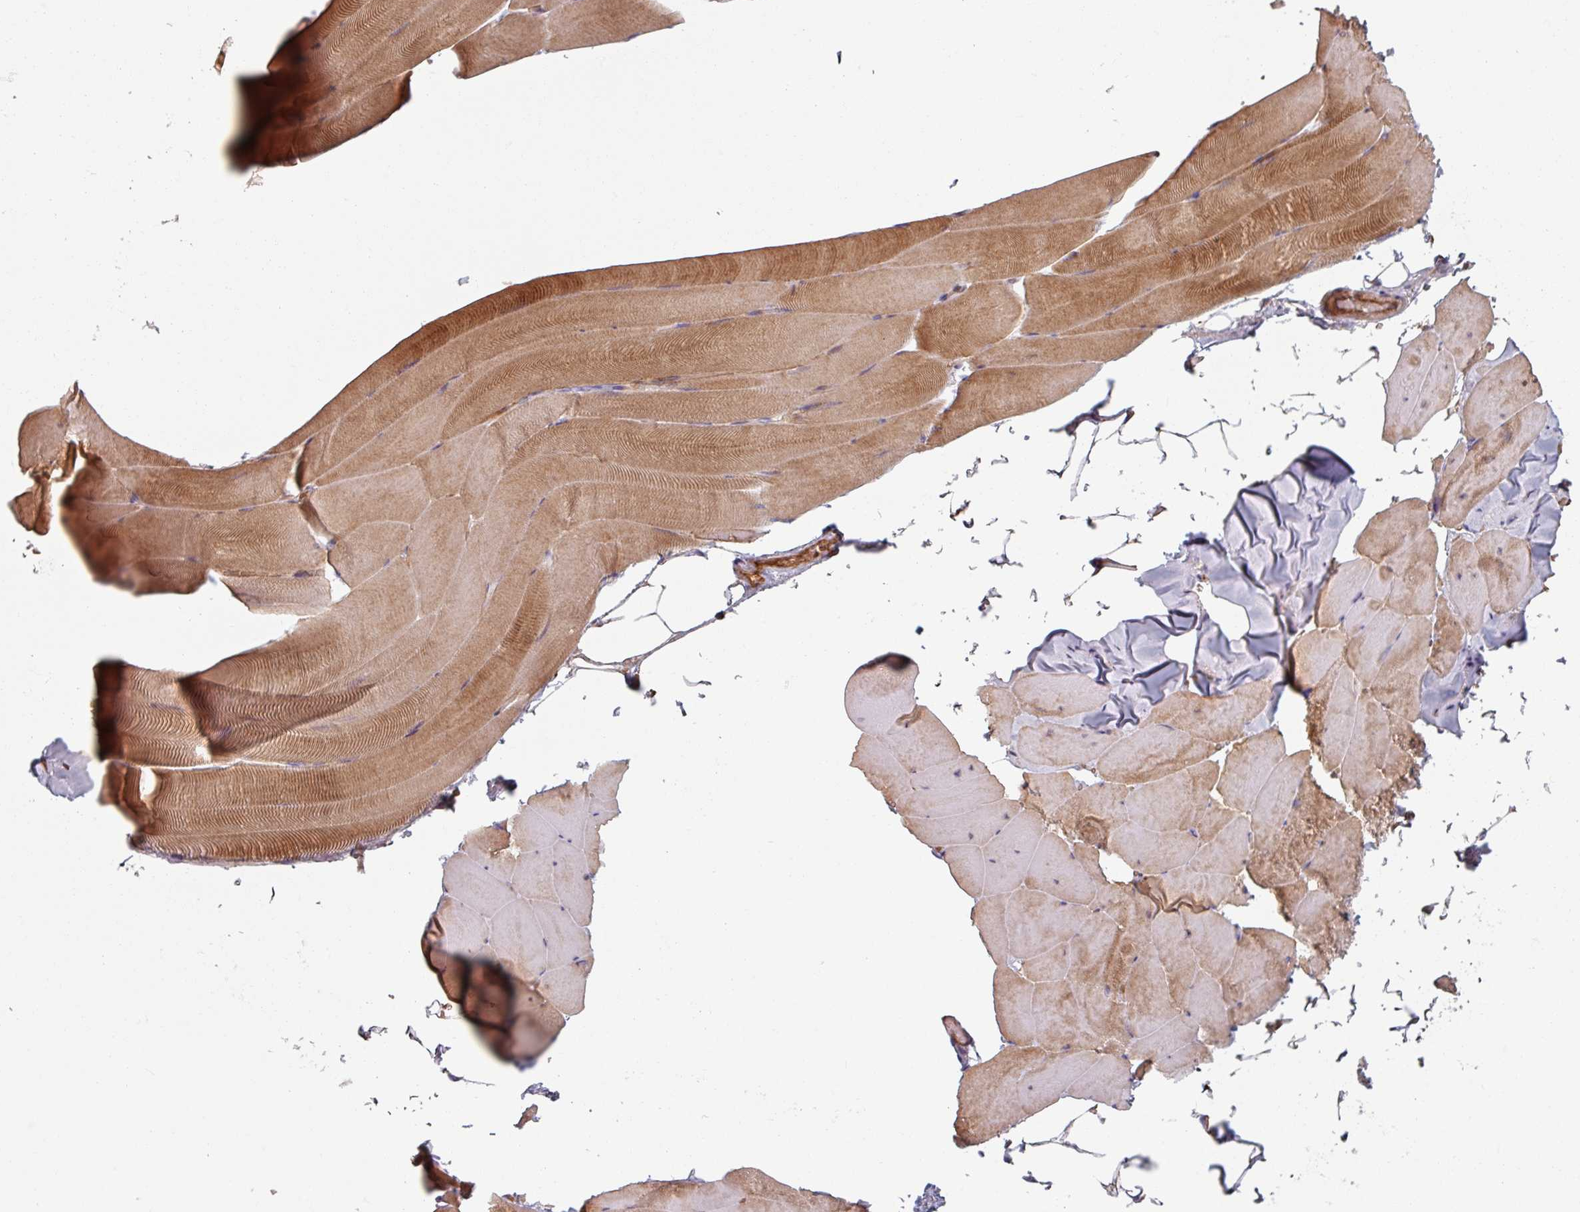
{"staining": {"intensity": "moderate", "quantity": ">75%", "location": "cytoplasmic/membranous"}, "tissue": "skeletal muscle", "cell_type": "Myocytes", "image_type": "normal", "snomed": [{"axis": "morphology", "description": "Normal tissue, NOS"}, {"axis": "topography", "description": "Skeletal muscle"}], "caption": "Benign skeletal muscle shows moderate cytoplasmic/membranous staining in approximately >75% of myocytes, visualized by immunohistochemistry.", "gene": "C4BPB", "patient": {"sex": "female", "age": 64}}